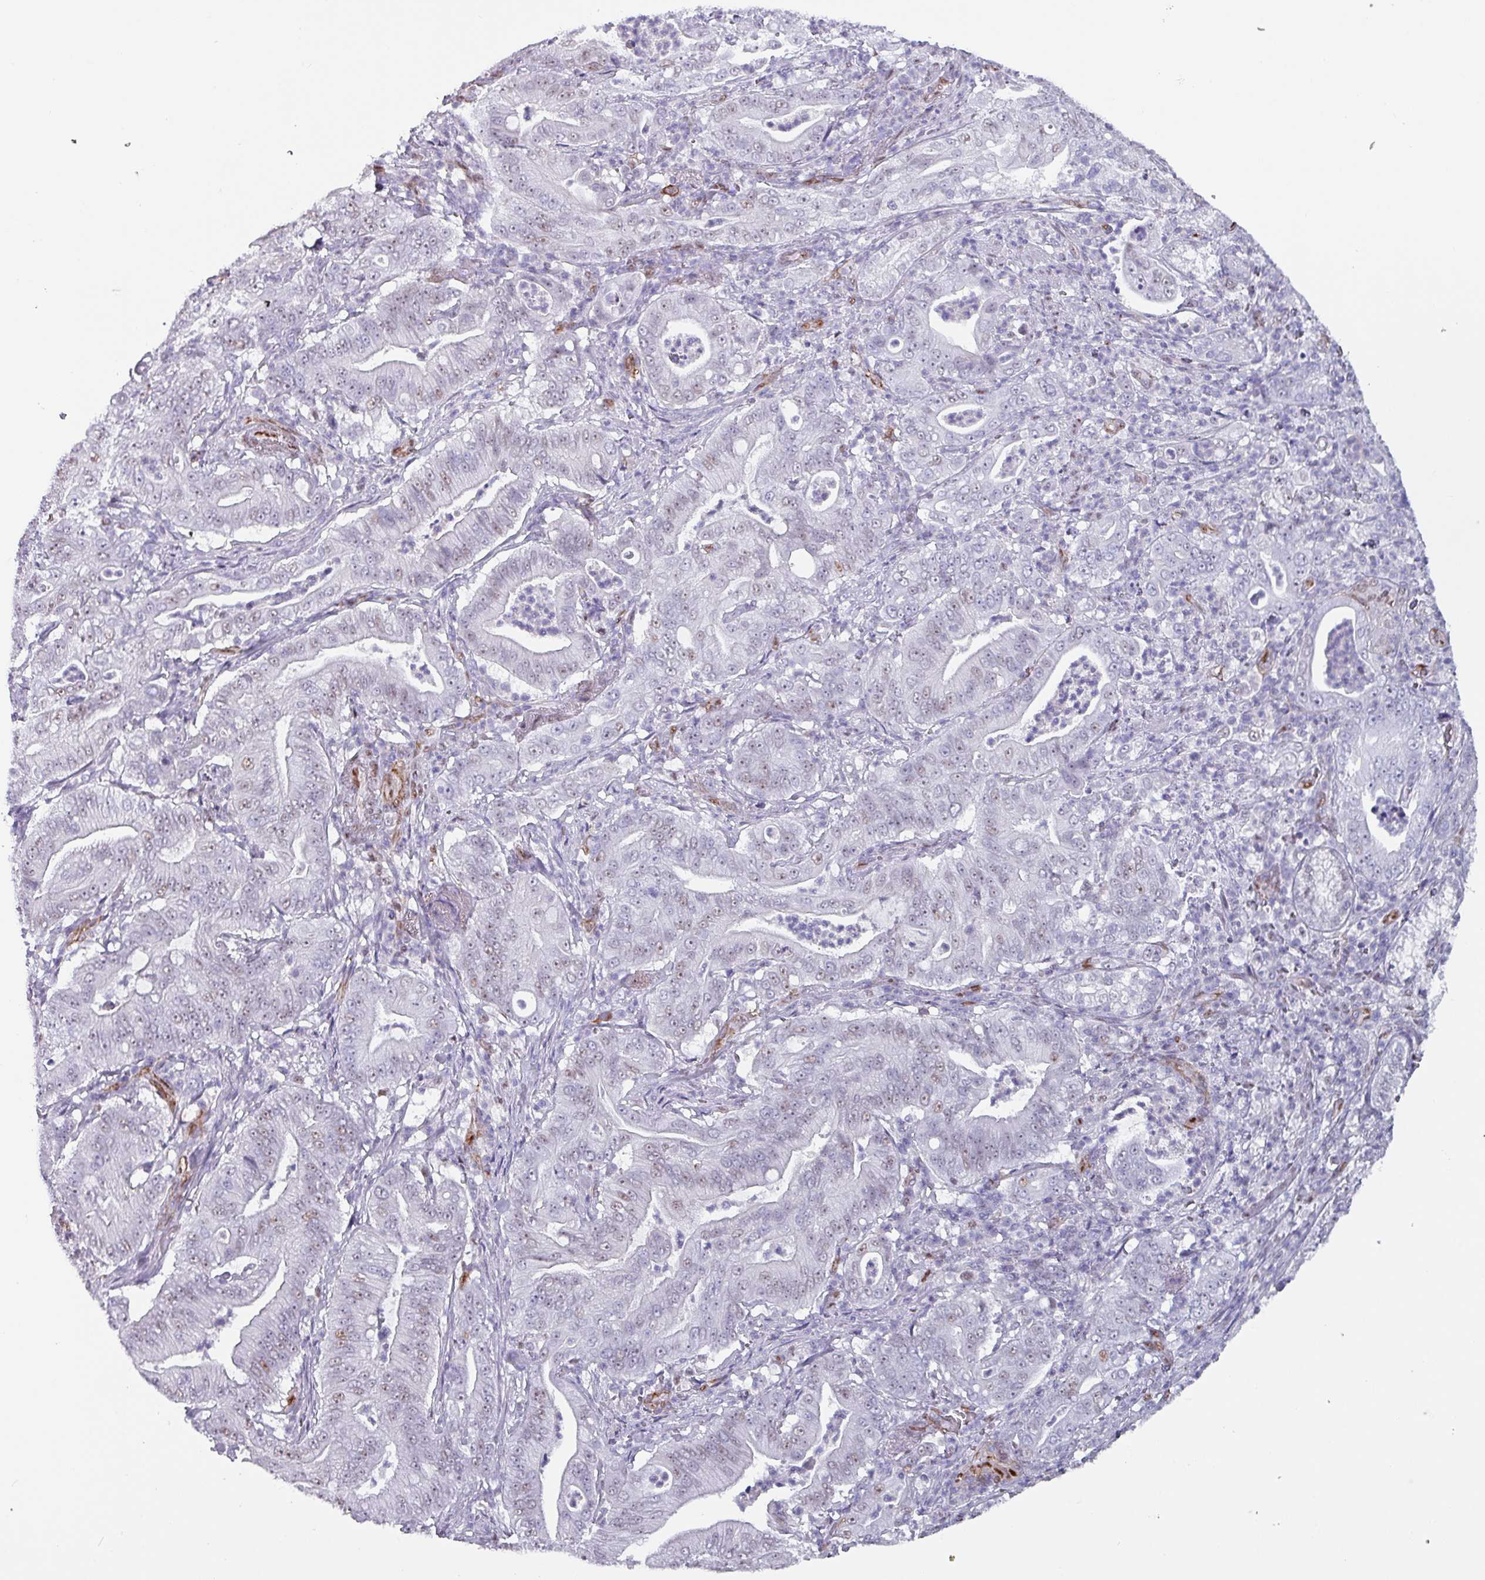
{"staining": {"intensity": "weak", "quantity": "25%-75%", "location": "nuclear"}, "tissue": "pancreatic cancer", "cell_type": "Tumor cells", "image_type": "cancer", "snomed": [{"axis": "morphology", "description": "Adenocarcinoma, NOS"}, {"axis": "topography", "description": "Pancreas"}], "caption": "The immunohistochemical stain labels weak nuclear positivity in tumor cells of pancreatic adenocarcinoma tissue. The staining is performed using DAB (3,3'-diaminobenzidine) brown chromogen to label protein expression. The nuclei are counter-stained blue using hematoxylin.", "gene": "ZNF816-ZNF321P", "patient": {"sex": "male", "age": 71}}